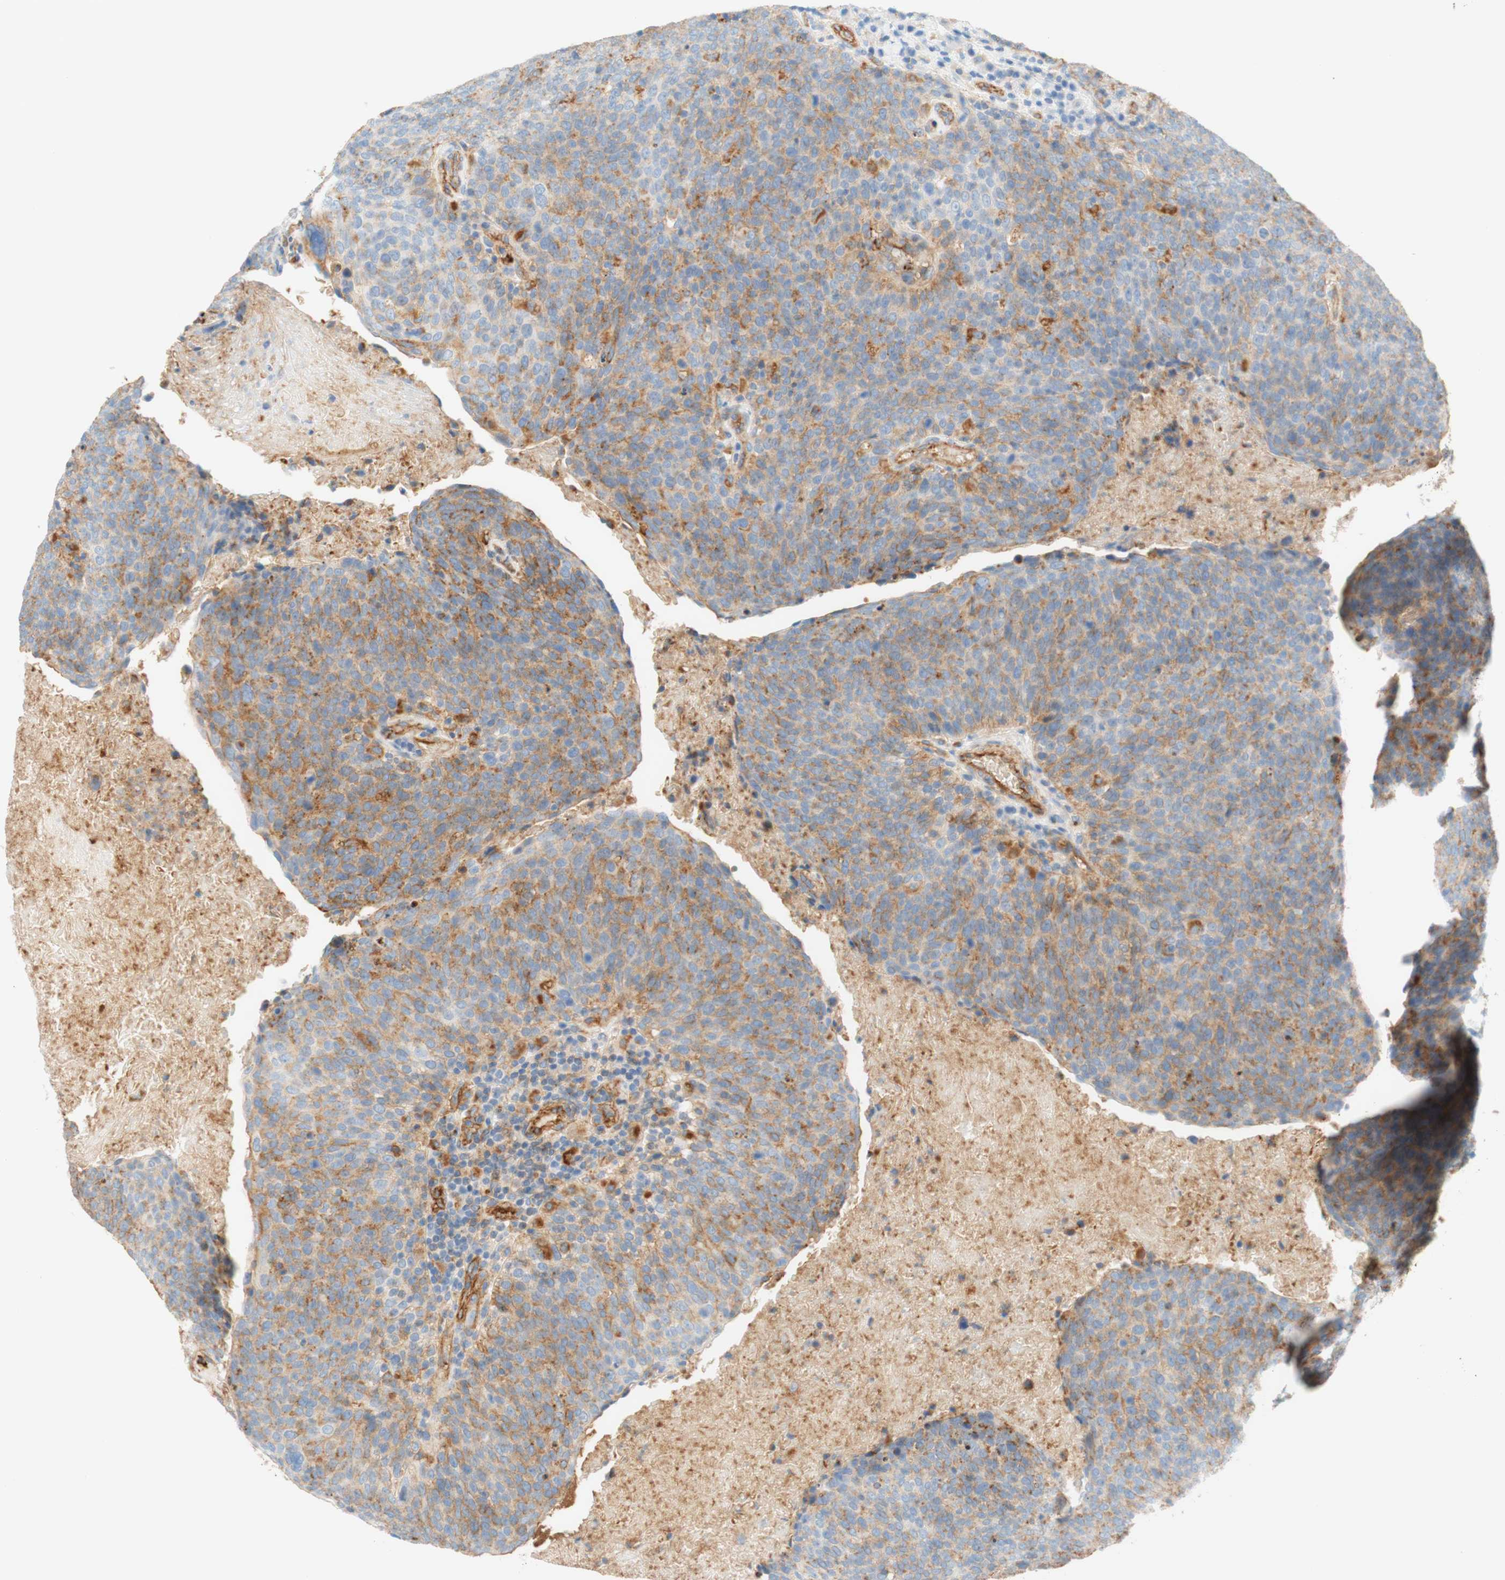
{"staining": {"intensity": "moderate", "quantity": "25%-75%", "location": "cytoplasmic/membranous"}, "tissue": "head and neck cancer", "cell_type": "Tumor cells", "image_type": "cancer", "snomed": [{"axis": "morphology", "description": "Squamous cell carcinoma, NOS"}, {"axis": "morphology", "description": "Squamous cell carcinoma, metastatic, NOS"}, {"axis": "topography", "description": "Lymph node"}, {"axis": "topography", "description": "Head-Neck"}], "caption": "Approximately 25%-75% of tumor cells in head and neck metastatic squamous cell carcinoma demonstrate moderate cytoplasmic/membranous protein staining as visualized by brown immunohistochemical staining.", "gene": "STOM", "patient": {"sex": "male", "age": 62}}